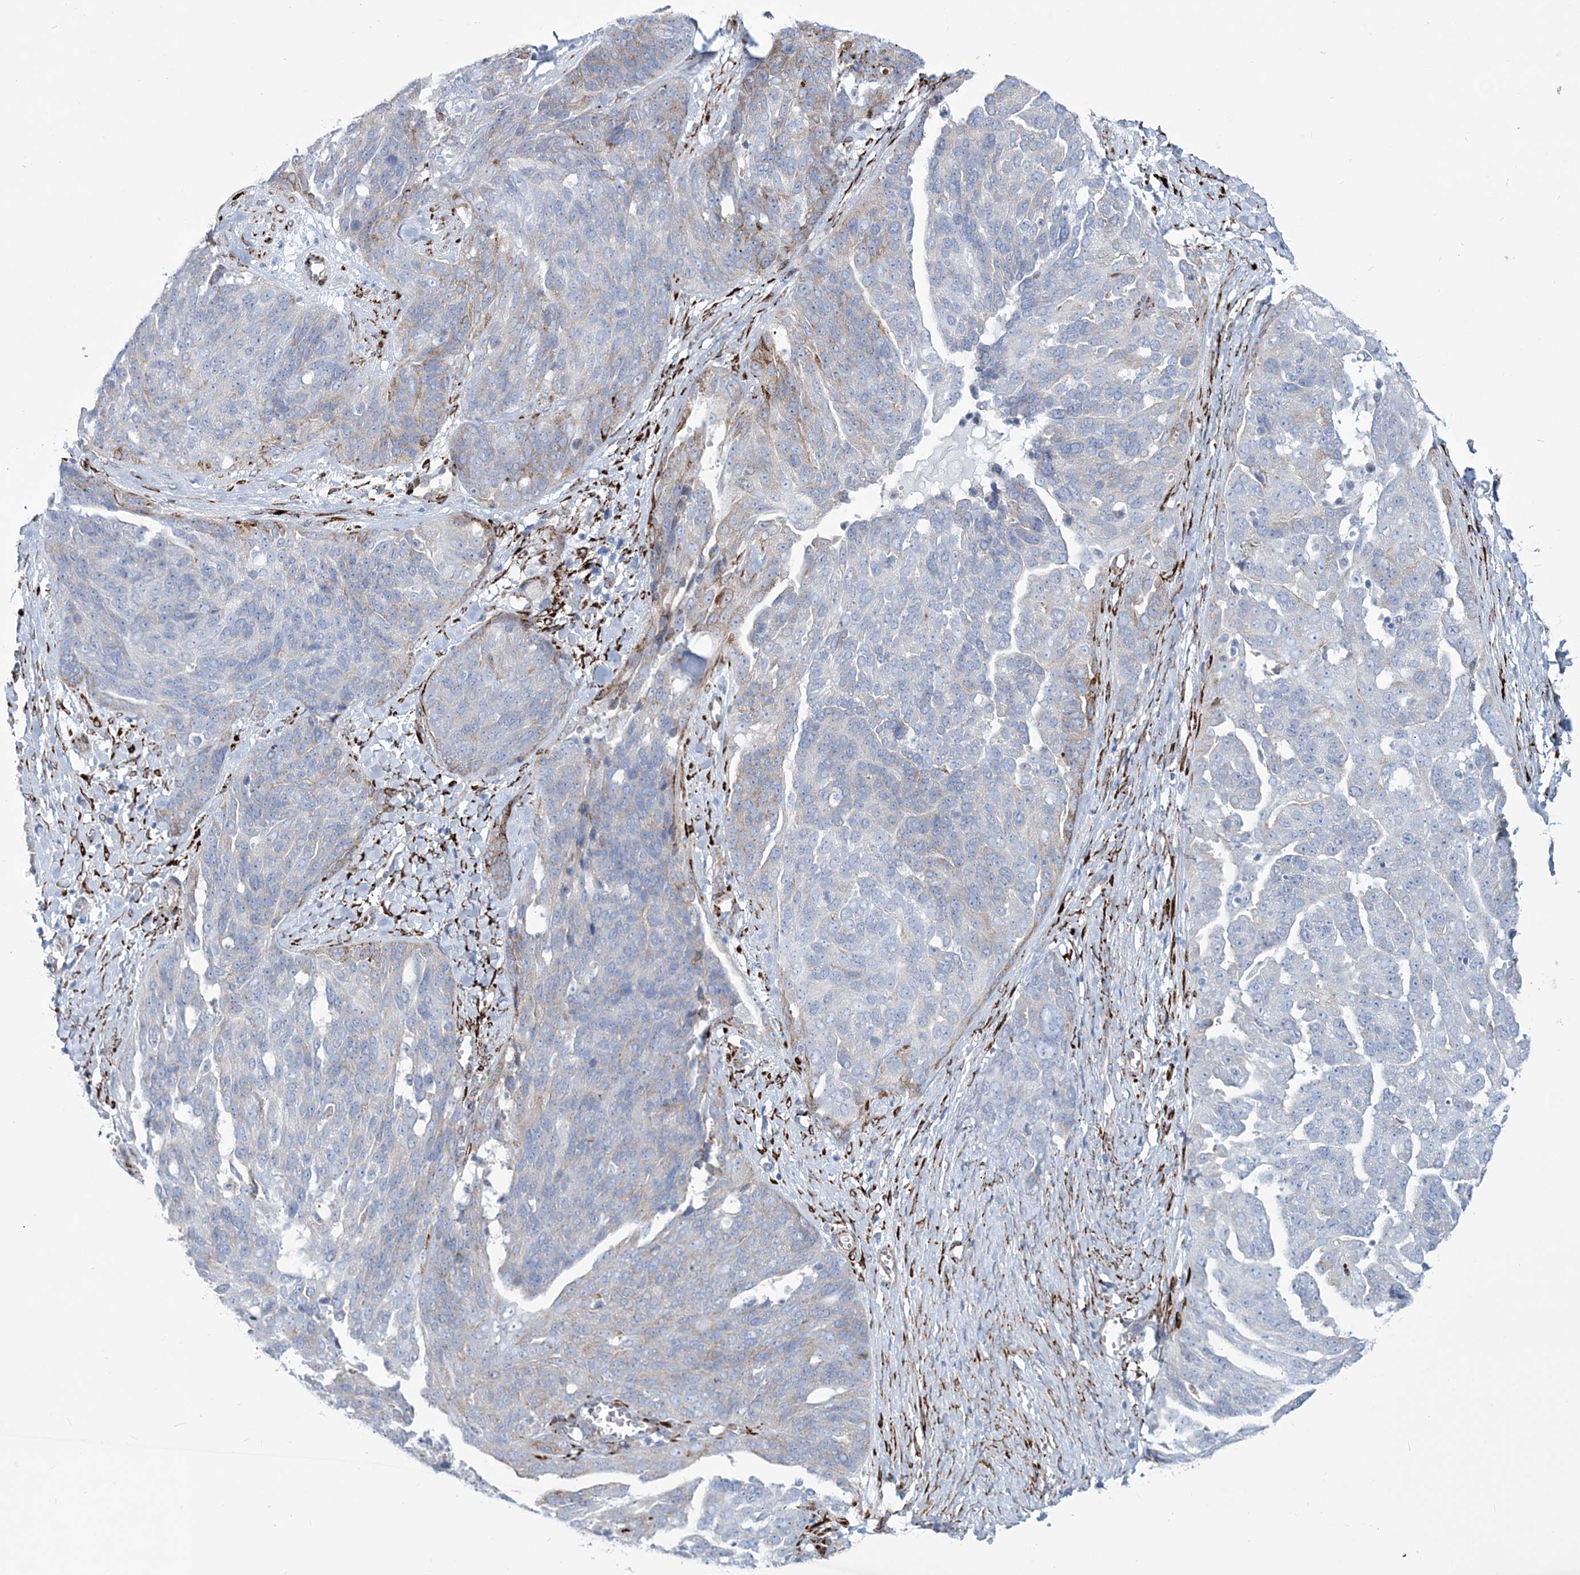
{"staining": {"intensity": "negative", "quantity": "none", "location": "none"}, "tissue": "ovarian cancer", "cell_type": "Tumor cells", "image_type": "cancer", "snomed": [{"axis": "morphology", "description": "Cystadenocarcinoma, serous, NOS"}, {"axis": "topography", "description": "Ovary"}], "caption": "This is an IHC micrograph of serous cystadenocarcinoma (ovarian). There is no staining in tumor cells.", "gene": "RAB11FIP5", "patient": {"sex": "female", "age": 44}}